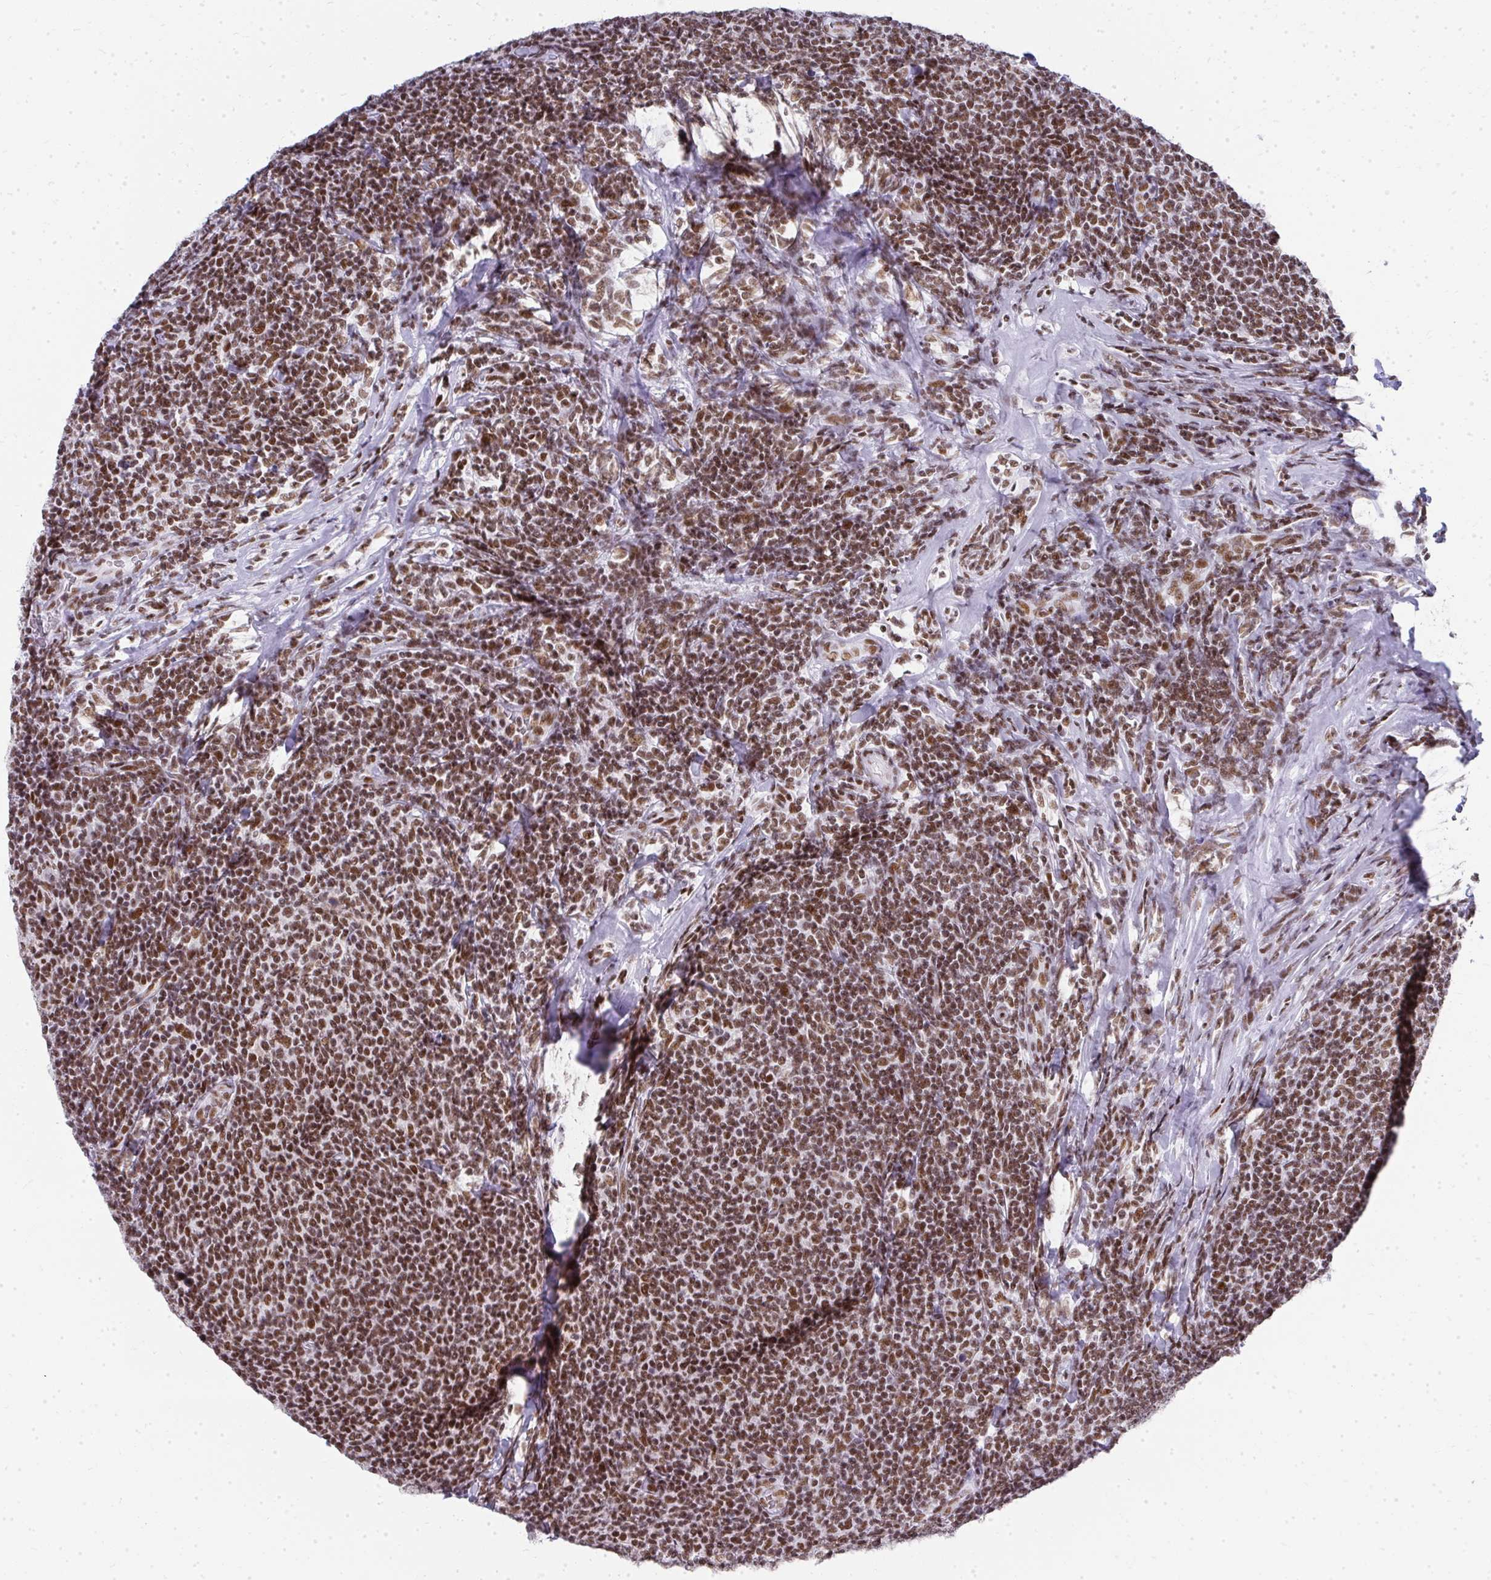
{"staining": {"intensity": "strong", "quantity": ">75%", "location": "nuclear"}, "tissue": "lymphoma", "cell_type": "Tumor cells", "image_type": "cancer", "snomed": [{"axis": "morphology", "description": "Malignant lymphoma, non-Hodgkin's type, Low grade"}, {"axis": "topography", "description": "Lymph node"}], "caption": "The image displays staining of malignant lymphoma, non-Hodgkin's type (low-grade), revealing strong nuclear protein expression (brown color) within tumor cells.", "gene": "CREBBP", "patient": {"sex": "male", "age": 52}}